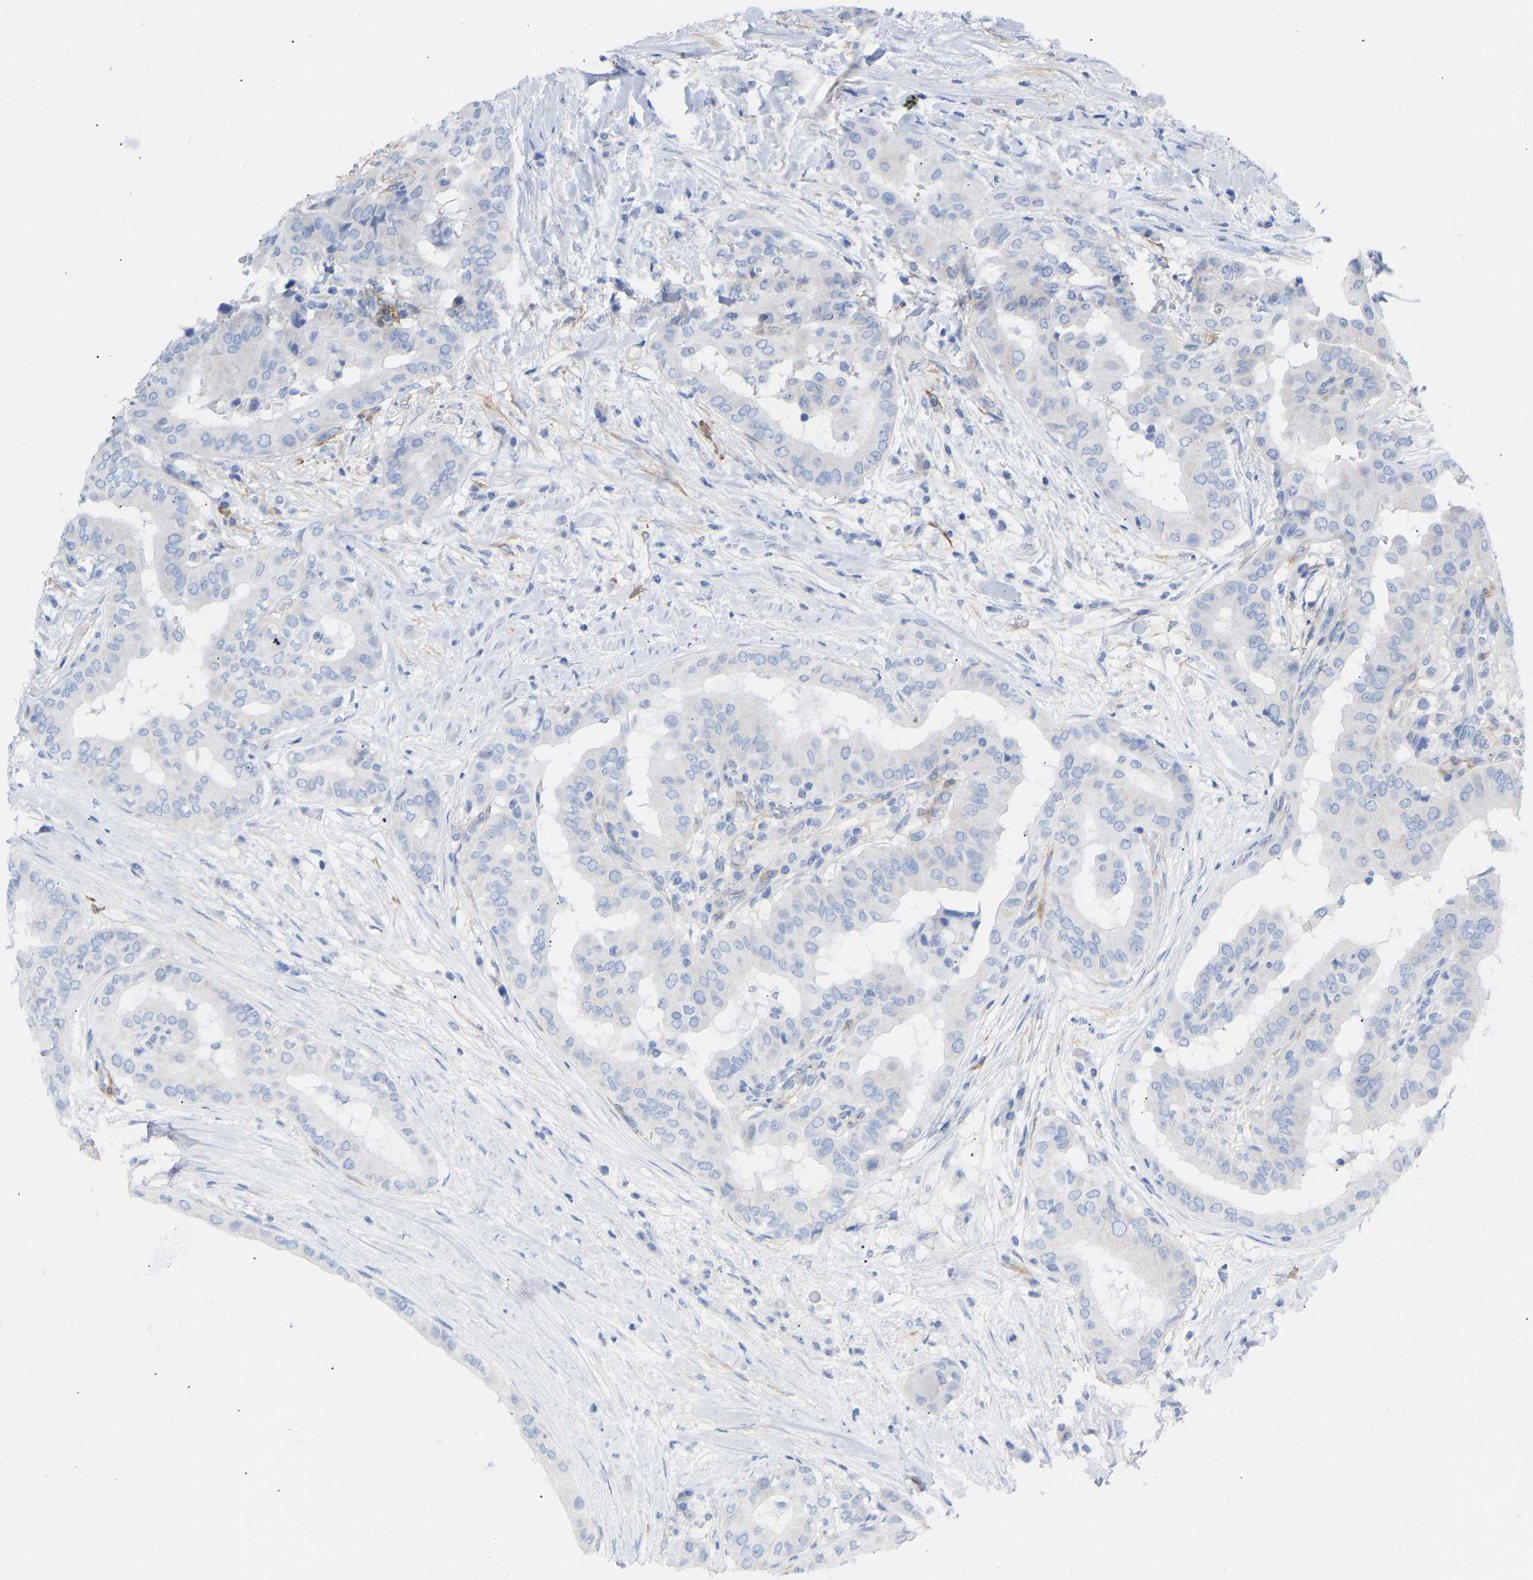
{"staining": {"intensity": "negative", "quantity": "none", "location": "none"}, "tissue": "thyroid cancer", "cell_type": "Tumor cells", "image_type": "cancer", "snomed": [{"axis": "morphology", "description": "Papillary adenocarcinoma, NOS"}, {"axis": "topography", "description": "Thyroid gland"}], "caption": "Tumor cells are negative for brown protein staining in thyroid cancer (papillary adenocarcinoma). (DAB immunohistochemistry (IHC) visualized using brightfield microscopy, high magnification).", "gene": "AMPH", "patient": {"sex": "male", "age": 33}}